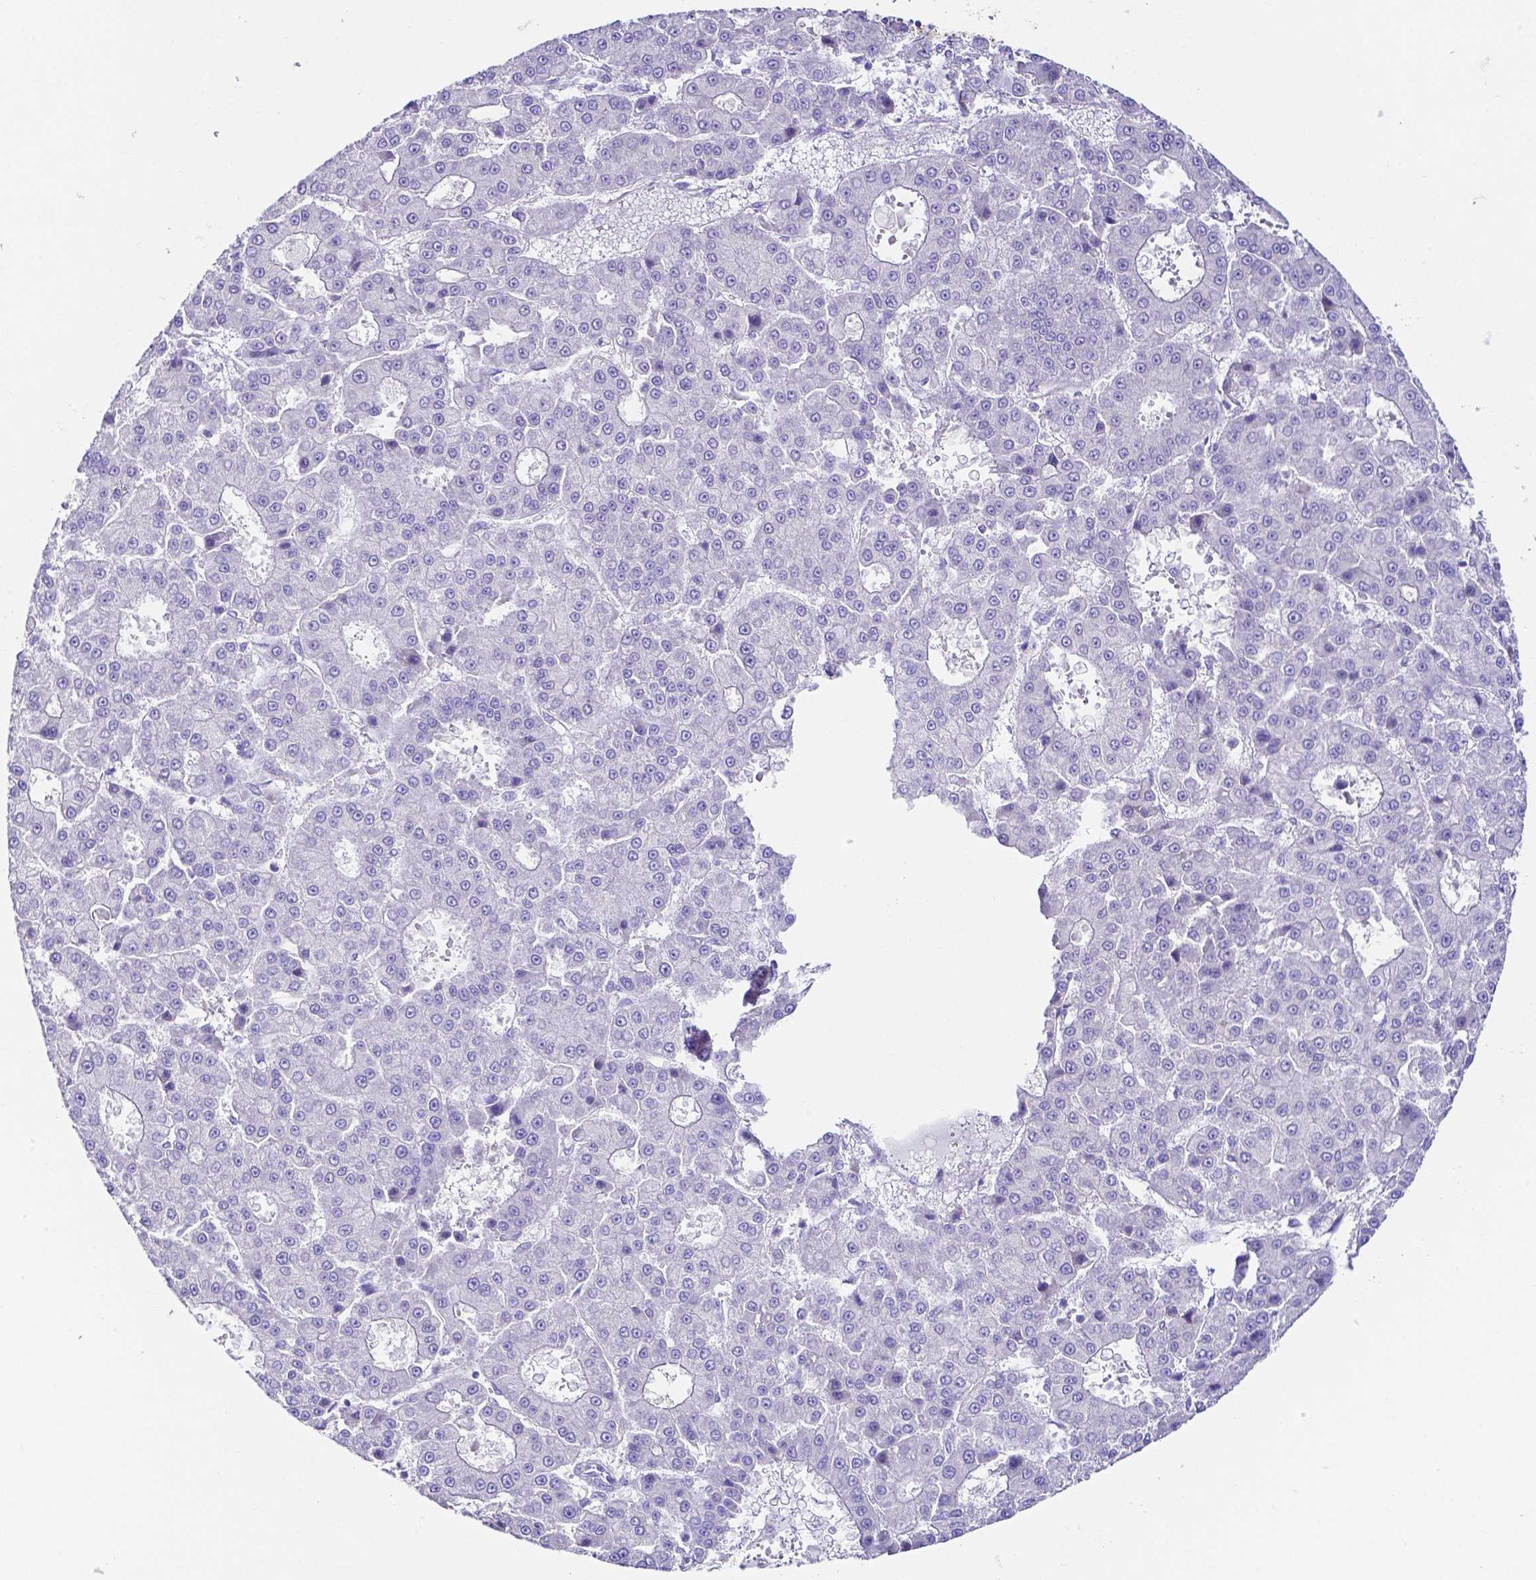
{"staining": {"intensity": "negative", "quantity": "none", "location": "none"}, "tissue": "liver cancer", "cell_type": "Tumor cells", "image_type": "cancer", "snomed": [{"axis": "morphology", "description": "Carcinoma, Hepatocellular, NOS"}, {"axis": "topography", "description": "Liver"}], "caption": "A high-resolution image shows immunohistochemistry staining of hepatocellular carcinoma (liver), which reveals no significant positivity in tumor cells.", "gene": "PKP3", "patient": {"sex": "male", "age": 70}}